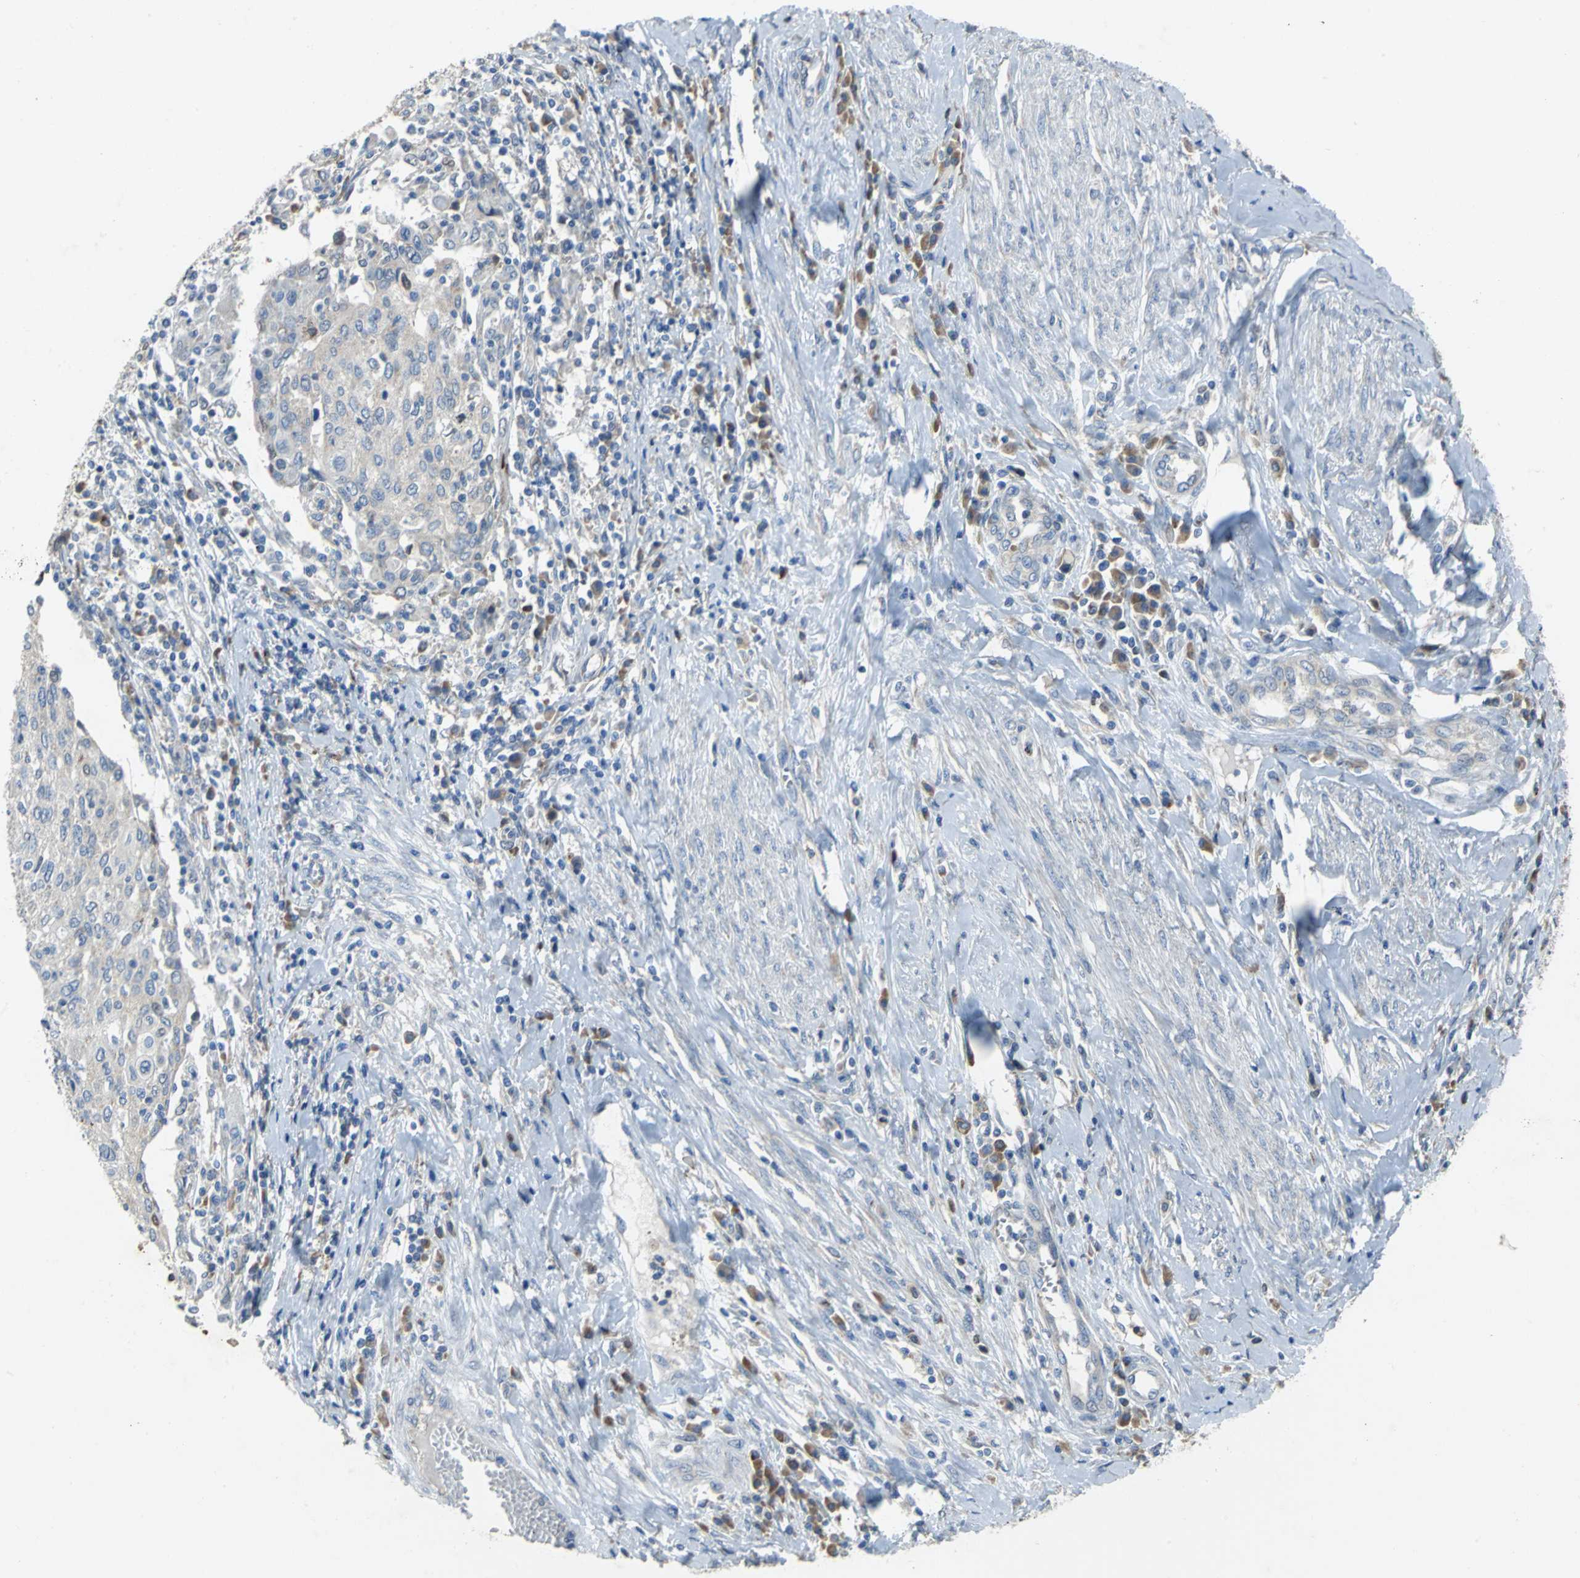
{"staining": {"intensity": "weak", "quantity": "25%-75%", "location": "cytoplasmic/membranous"}, "tissue": "cervical cancer", "cell_type": "Tumor cells", "image_type": "cancer", "snomed": [{"axis": "morphology", "description": "Squamous cell carcinoma, NOS"}, {"axis": "topography", "description": "Cervix"}], "caption": "This image exhibits immunohistochemistry staining of human cervical cancer, with low weak cytoplasmic/membranous expression in approximately 25%-75% of tumor cells.", "gene": "EIF5A", "patient": {"sex": "female", "age": 40}}